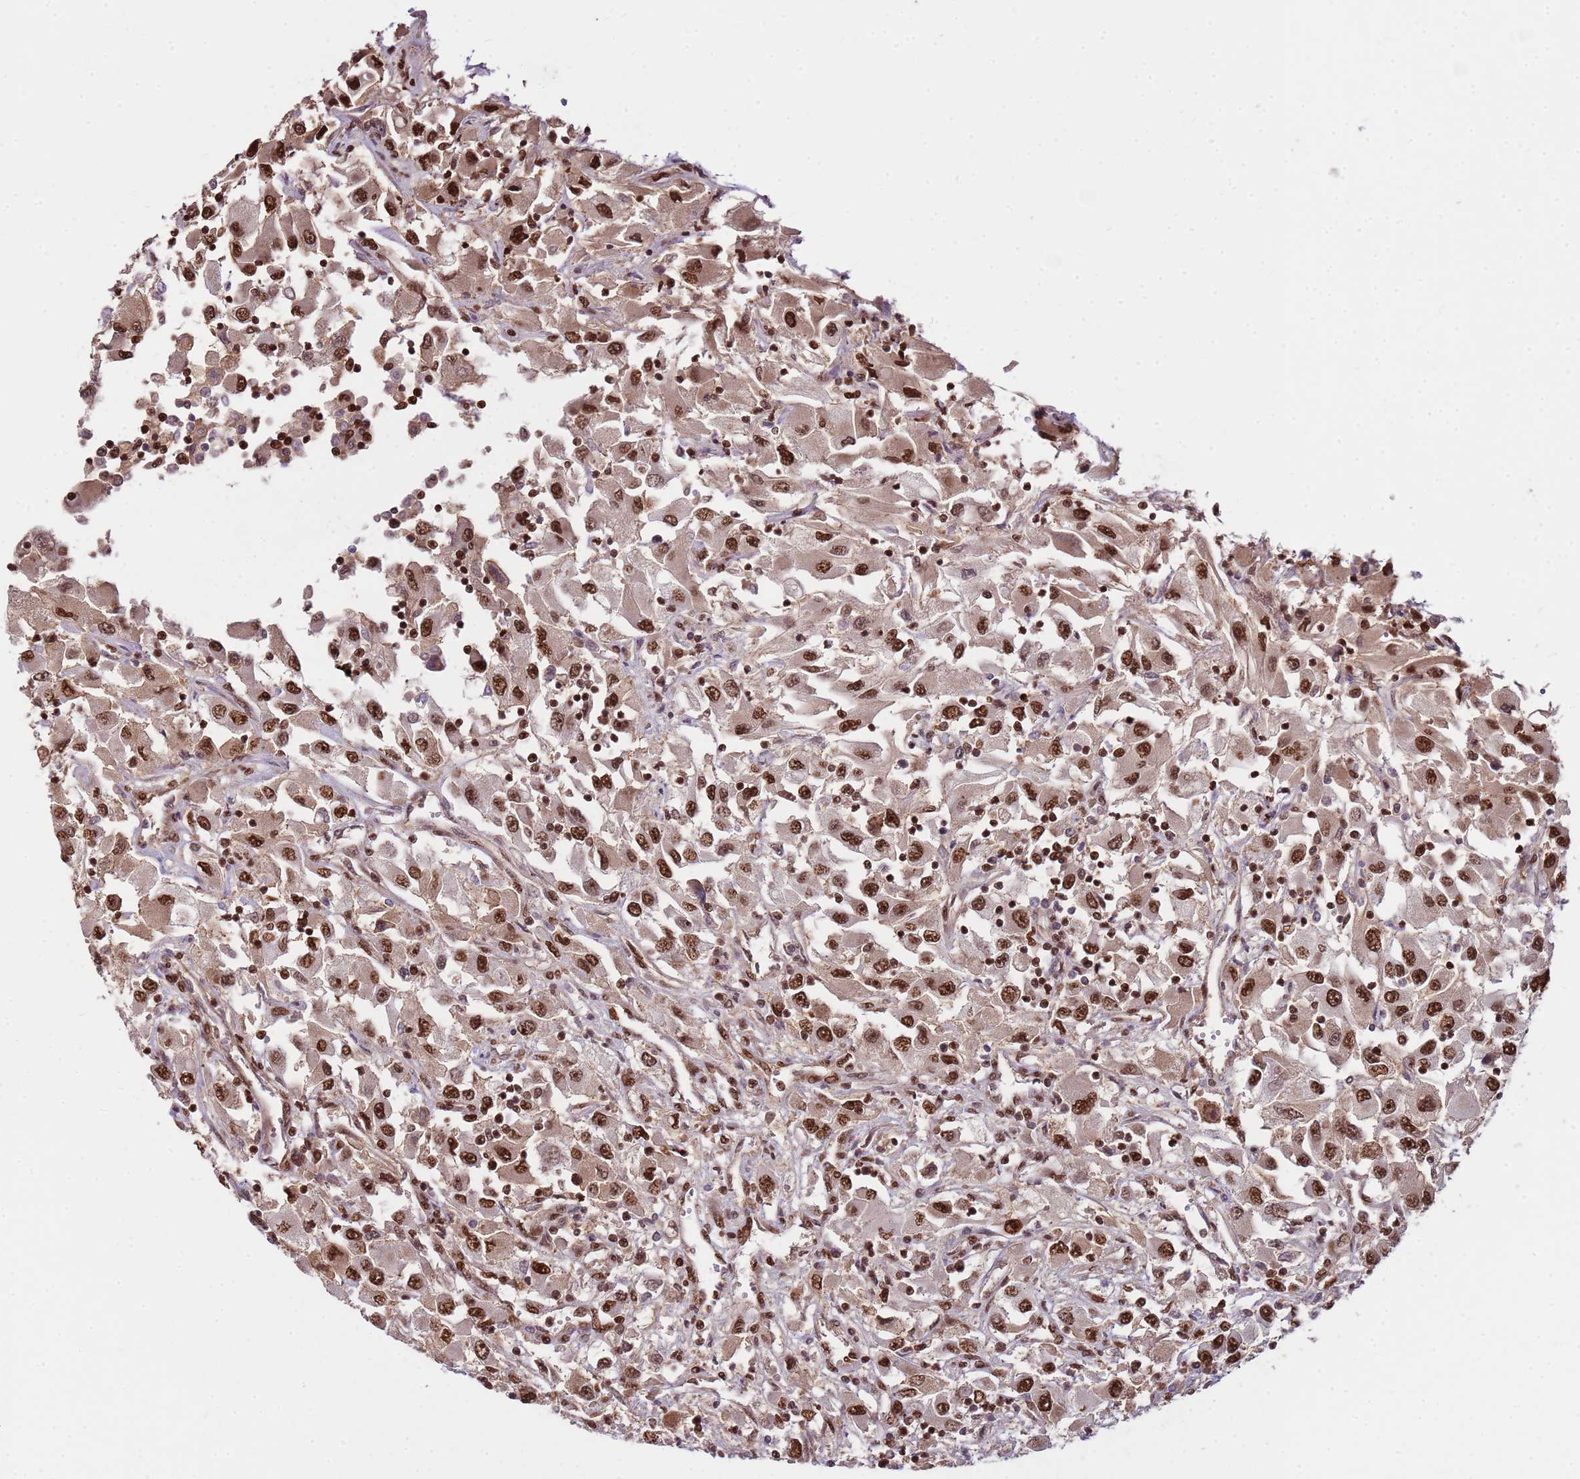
{"staining": {"intensity": "strong", "quantity": ">75%", "location": "nuclear"}, "tissue": "renal cancer", "cell_type": "Tumor cells", "image_type": "cancer", "snomed": [{"axis": "morphology", "description": "Adenocarcinoma, NOS"}, {"axis": "topography", "description": "Kidney"}], "caption": "IHC (DAB (3,3'-diaminobenzidine)) staining of human renal cancer (adenocarcinoma) reveals strong nuclear protein expression in about >75% of tumor cells.", "gene": "ZBTB12", "patient": {"sex": "female", "age": 52}}